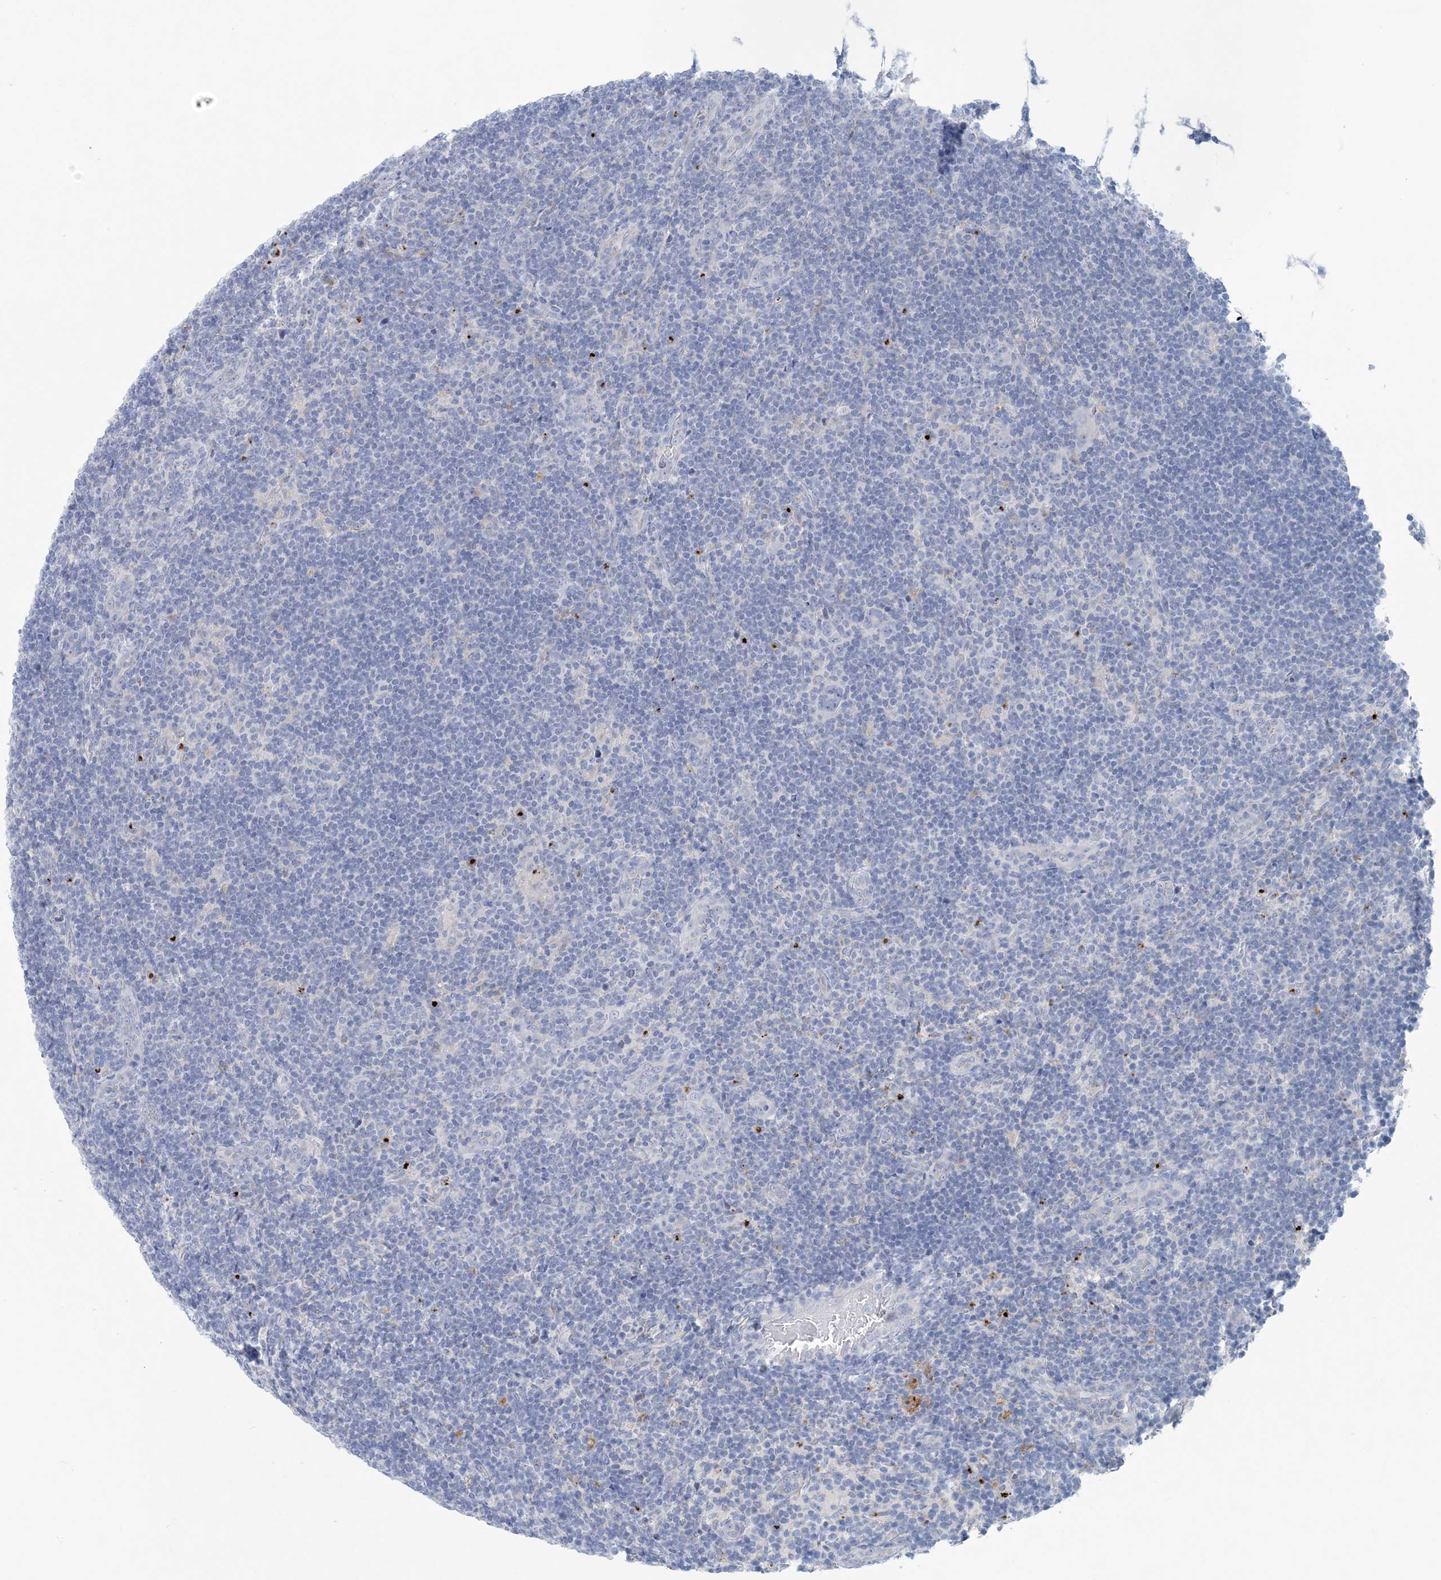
{"staining": {"intensity": "negative", "quantity": "none", "location": "none"}, "tissue": "lymphoma", "cell_type": "Tumor cells", "image_type": "cancer", "snomed": [{"axis": "morphology", "description": "Hodgkin's disease, NOS"}, {"axis": "topography", "description": "Lymph node"}], "caption": "DAB immunohistochemical staining of lymphoma exhibits no significant staining in tumor cells.", "gene": "GABRG1", "patient": {"sex": "female", "age": 57}}